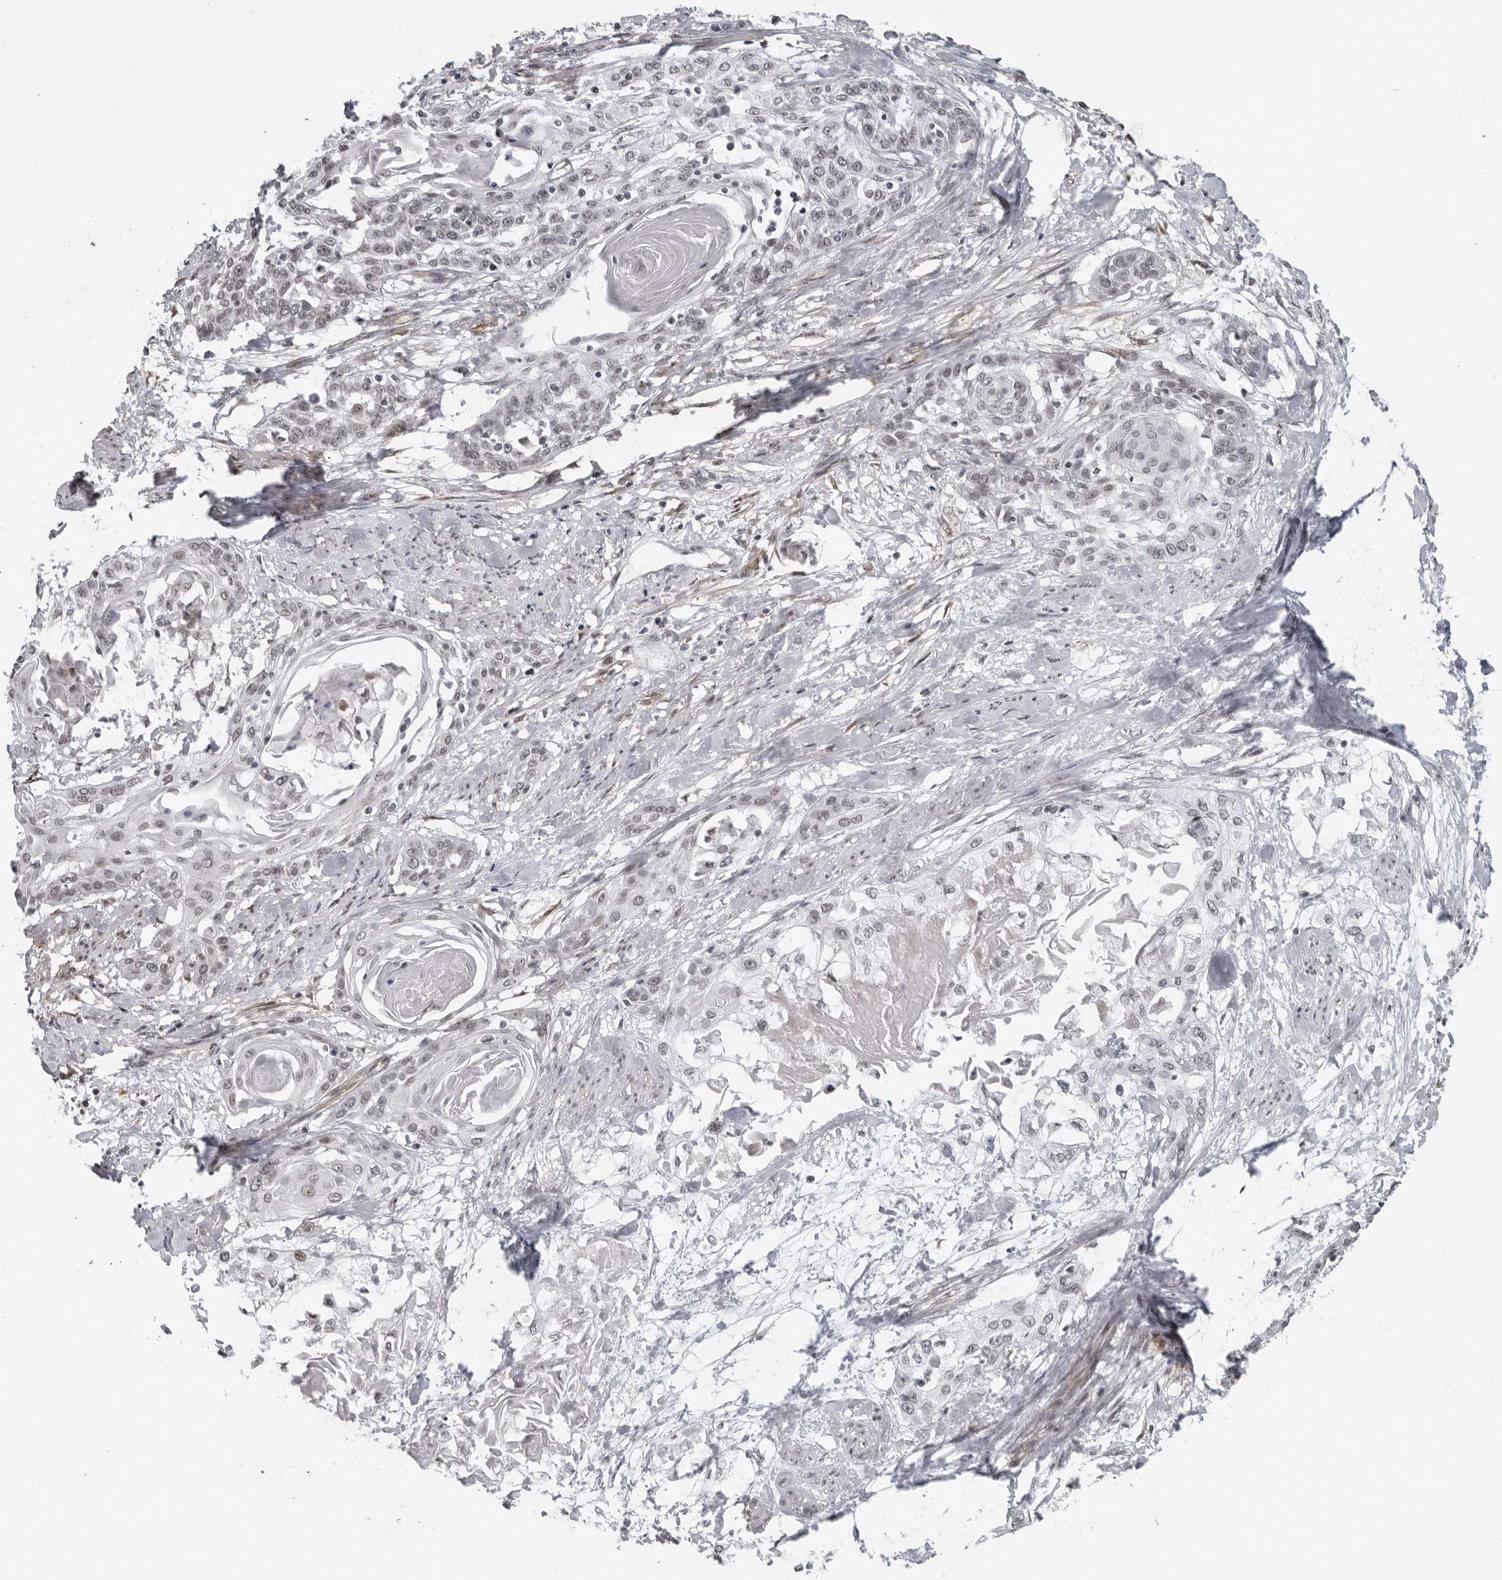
{"staining": {"intensity": "negative", "quantity": "none", "location": "none"}, "tissue": "cervical cancer", "cell_type": "Tumor cells", "image_type": "cancer", "snomed": [{"axis": "morphology", "description": "Squamous cell carcinoma, NOS"}, {"axis": "topography", "description": "Cervix"}], "caption": "Immunohistochemistry (IHC) image of cervical cancer (squamous cell carcinoma) stained for a protein (brown), which demonstrates no expression in tumor cells.", "gene": "MAF", "patient": {"sex": "female", "age": 57}}